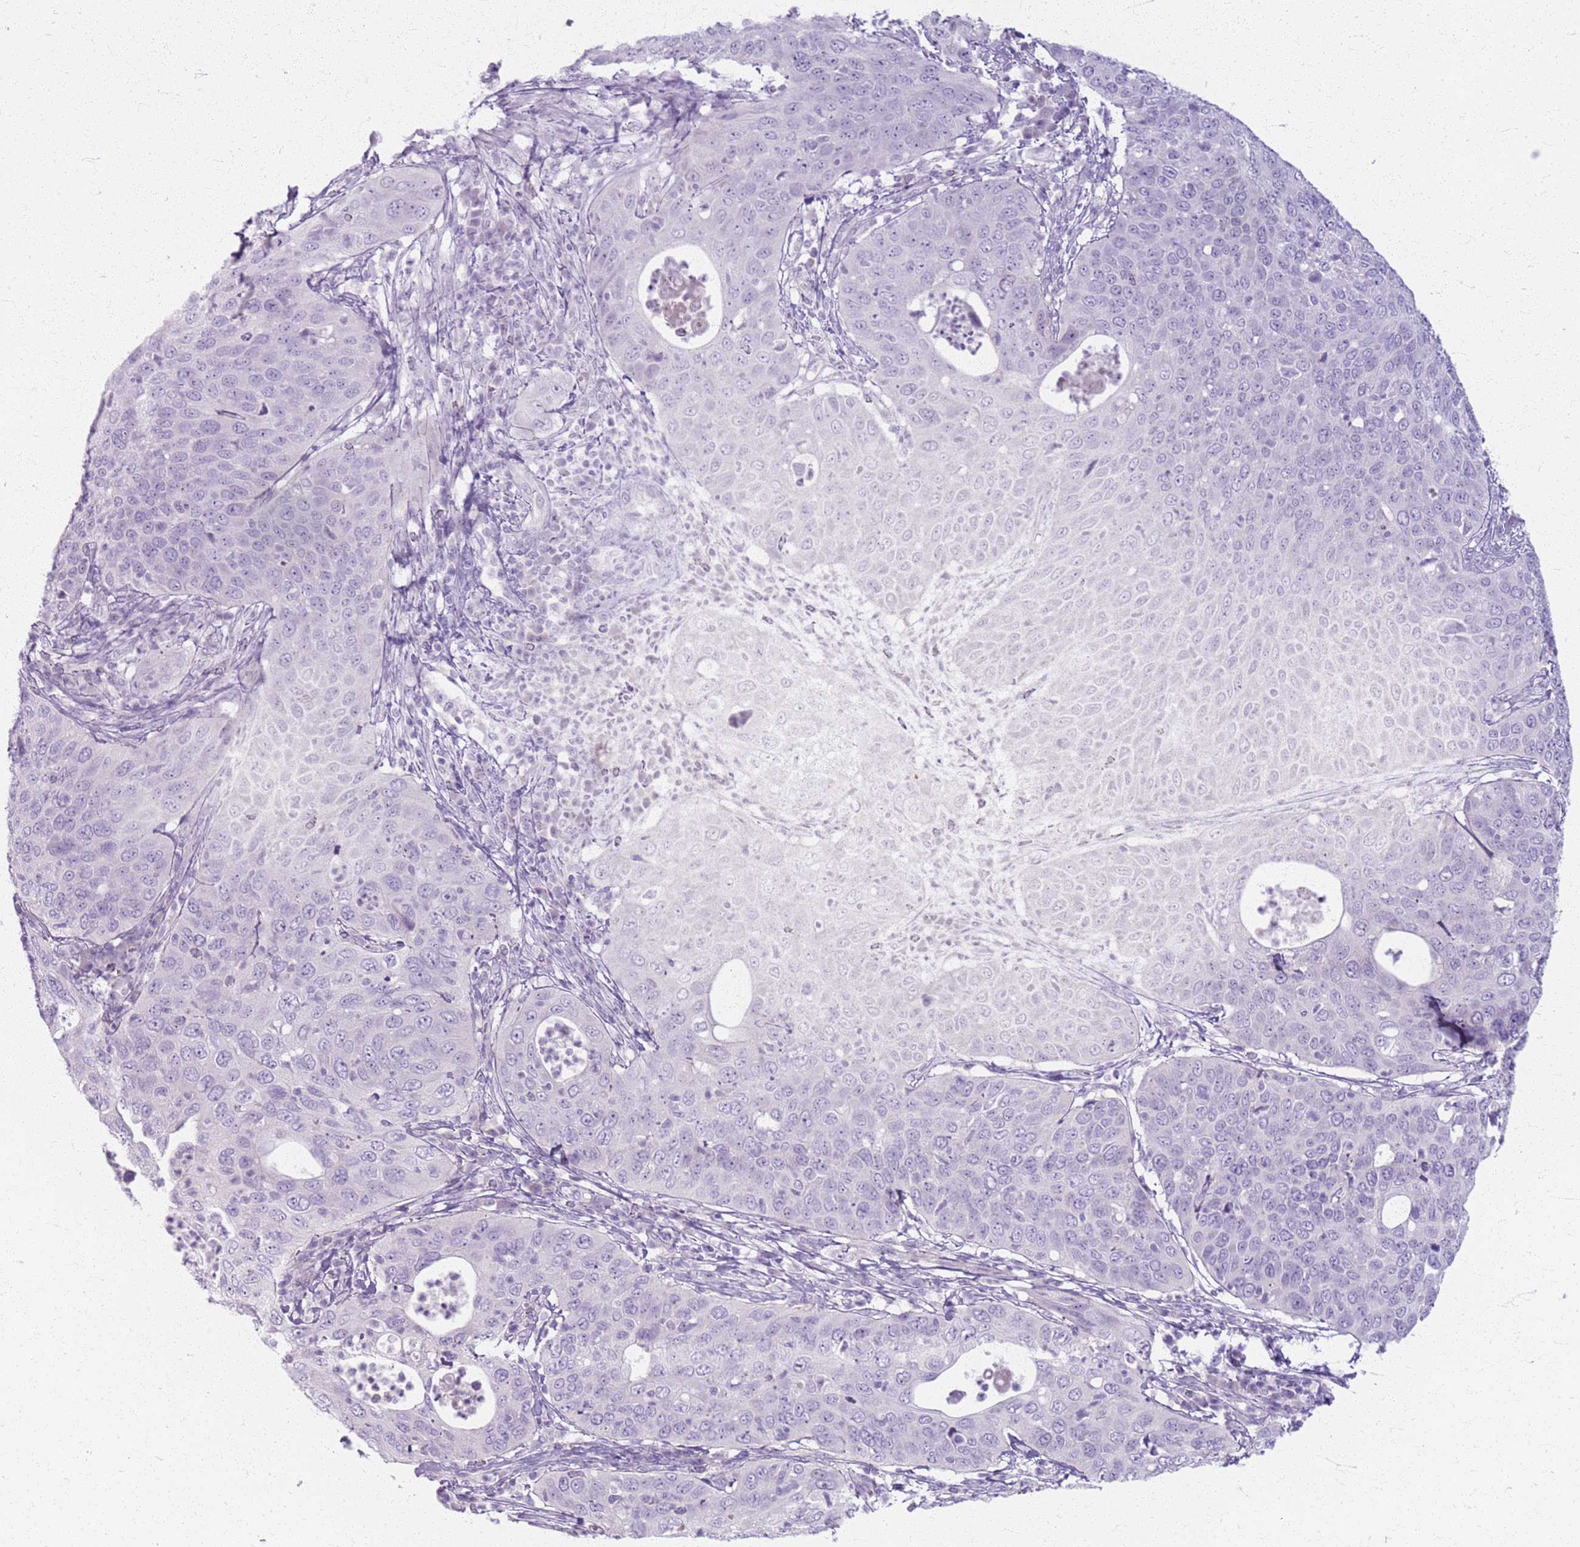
{"staining": {"intensity": "negative", "quantity": "none", "location": "none"}, "tissue": "cervical cancer", "cell_type": "Tumor cells", "image_type": "cancer", "snomed": [{"axis": "morphology", "description": "Squamous cell carcinoma, NOS"}, {"axis": "topography", "description": "Cervix"}], "caption": "IHC histopathology image of cervical cancer (squamous cell carcinoma) stained for a protein (brown), which exhibits no expression in tumor cells.", "gene": "CSRP3", "patient": {"sex": "female", "age": 36}}